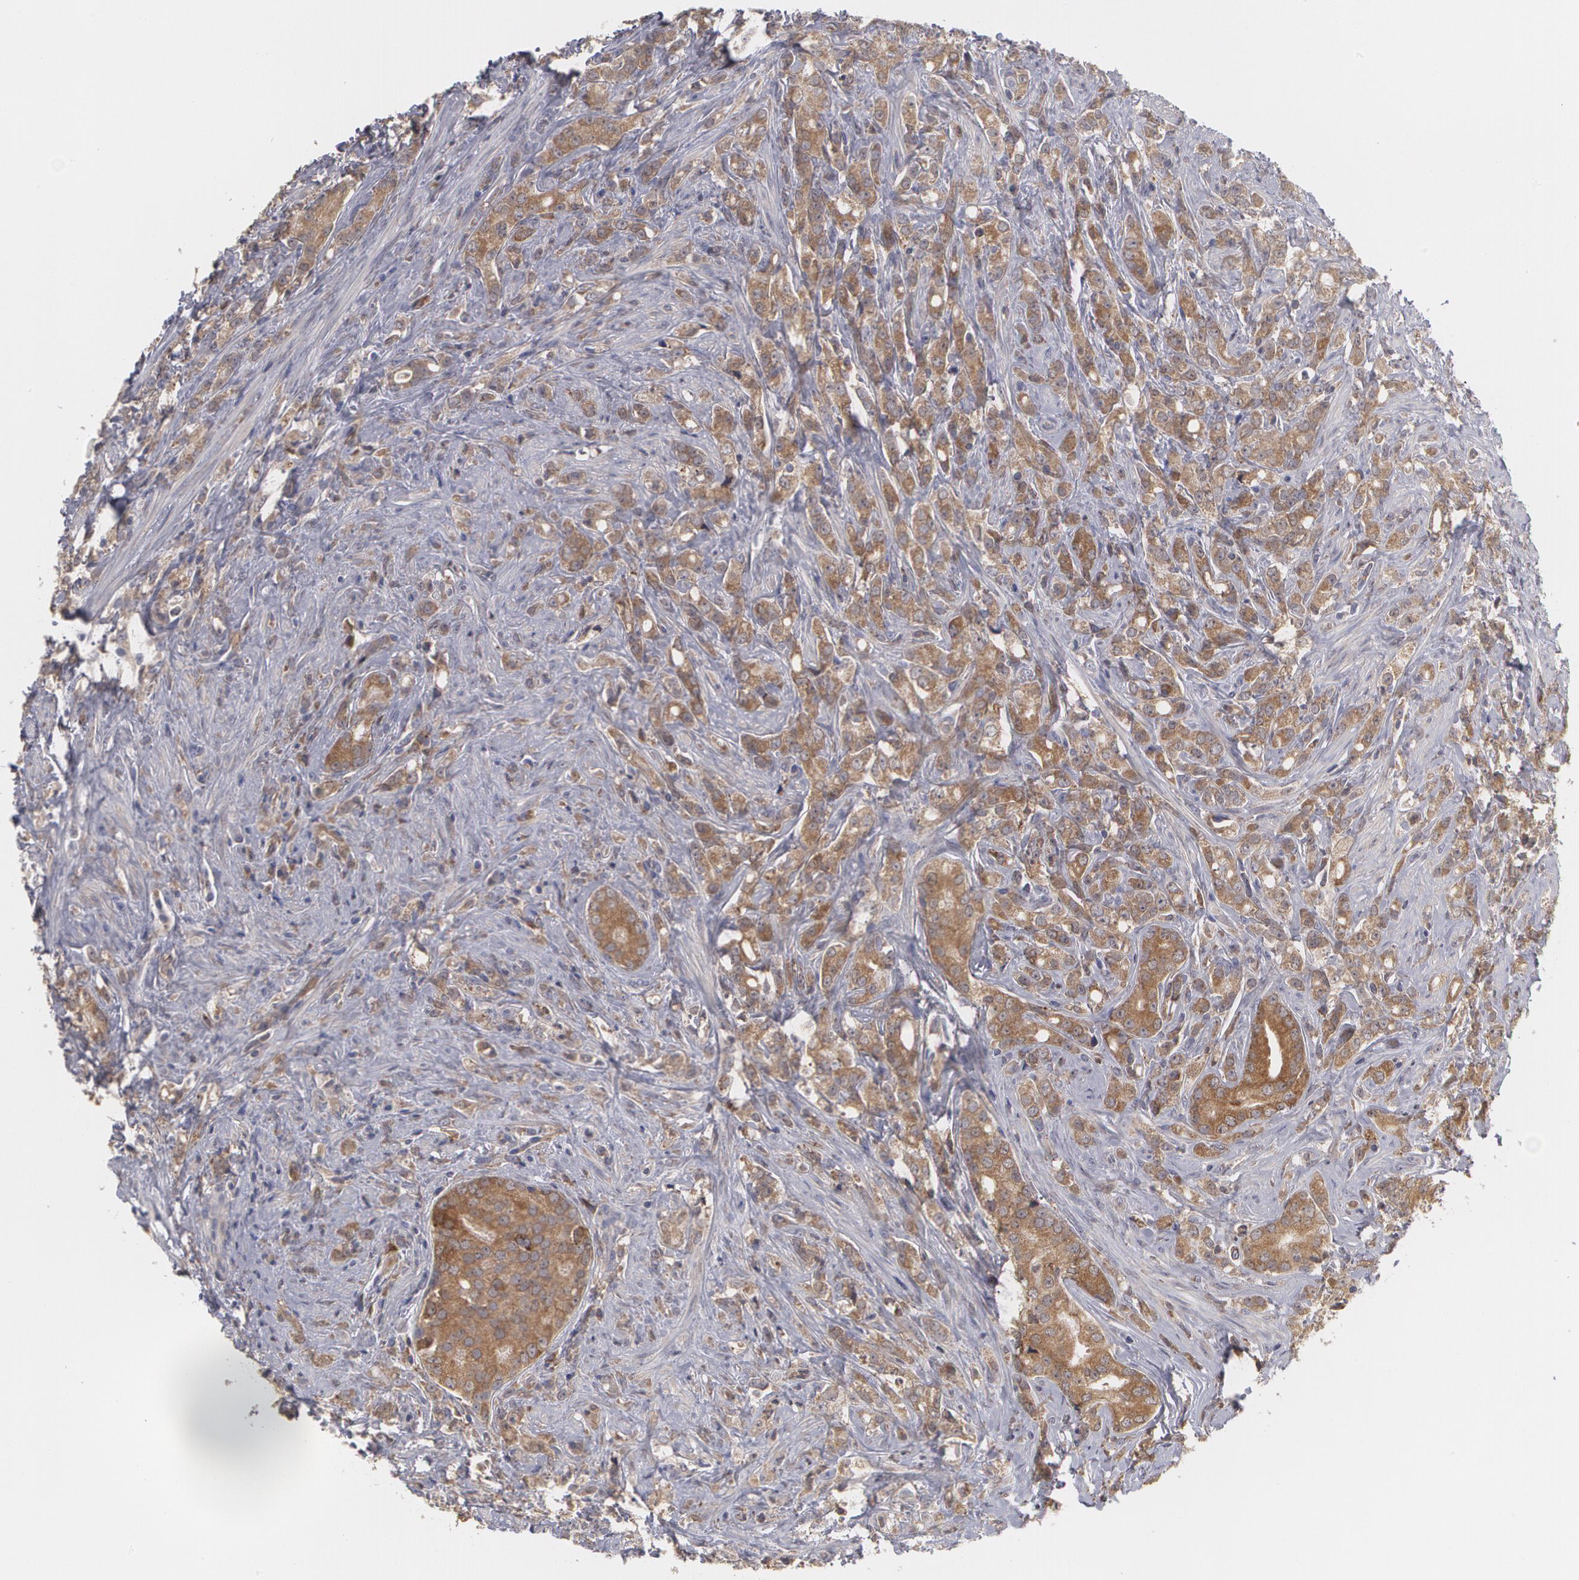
{"staining": {"intensity": "strong", "quantity": ">75%", "location": "cytoplasmic/membranous"}, "tissue": "prostate cancer", "cell_type": "Tumor cells", "image_type": "cancer", "snomed": [{"axis": "morphology", "description": "Adenocarcinoma, Medium grade"}, {"axis": "topography", "description": "Prostate"}], "caption": "Immunohistochemical staining of prostate cancer (medium-grade adenocarcinoma) reveals high levels of strong cytoplasmic/membranous expression in about >75% of tumor cells.", "gene": "MTHFD1", "patient": {"sex": "male", "age": 59}}